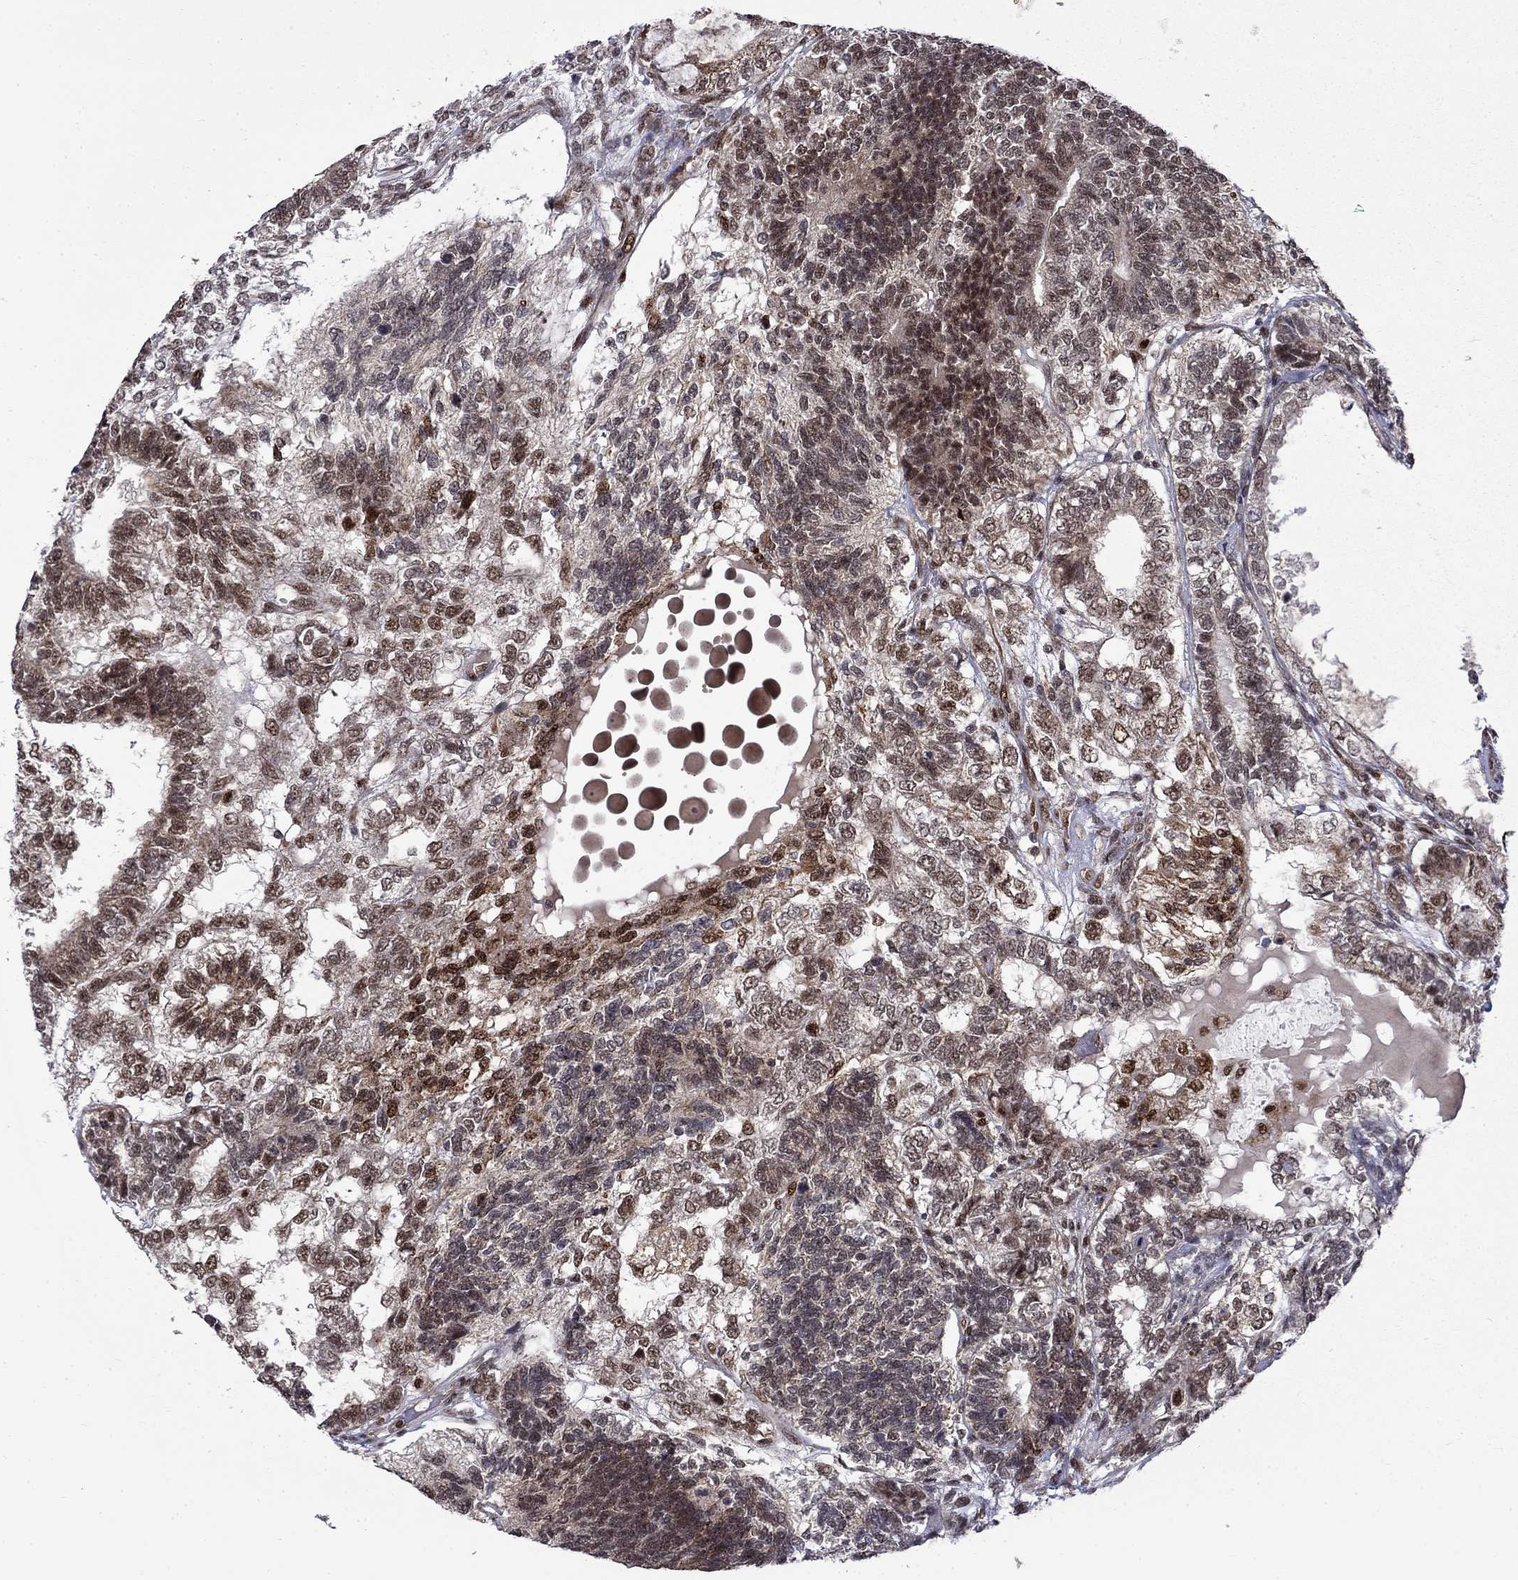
{"staining": {"intensity": "moderate", "quantity": "25%-75%", "location": "nuclear"}, "tissue": "testis cancer", "cell_type": "Tumor cells", "image_type": "cancer", "snomed": [{"axis": "morphology", "description": "Seminoma, NOS"}, {"axis": "morphology", "description": "Carcinoma, Embryonal, NOS"}, {"axis": "topography", "description": "Testis"}], "caption": "Approximately 25%-75% of tumor cells in testis seminoma demonstrate moderate nuclear protein staining as visualized by brown immunohistochemical staining.", "gene": "KPNA3", "patient": {"sex": "male", "age": 41}}